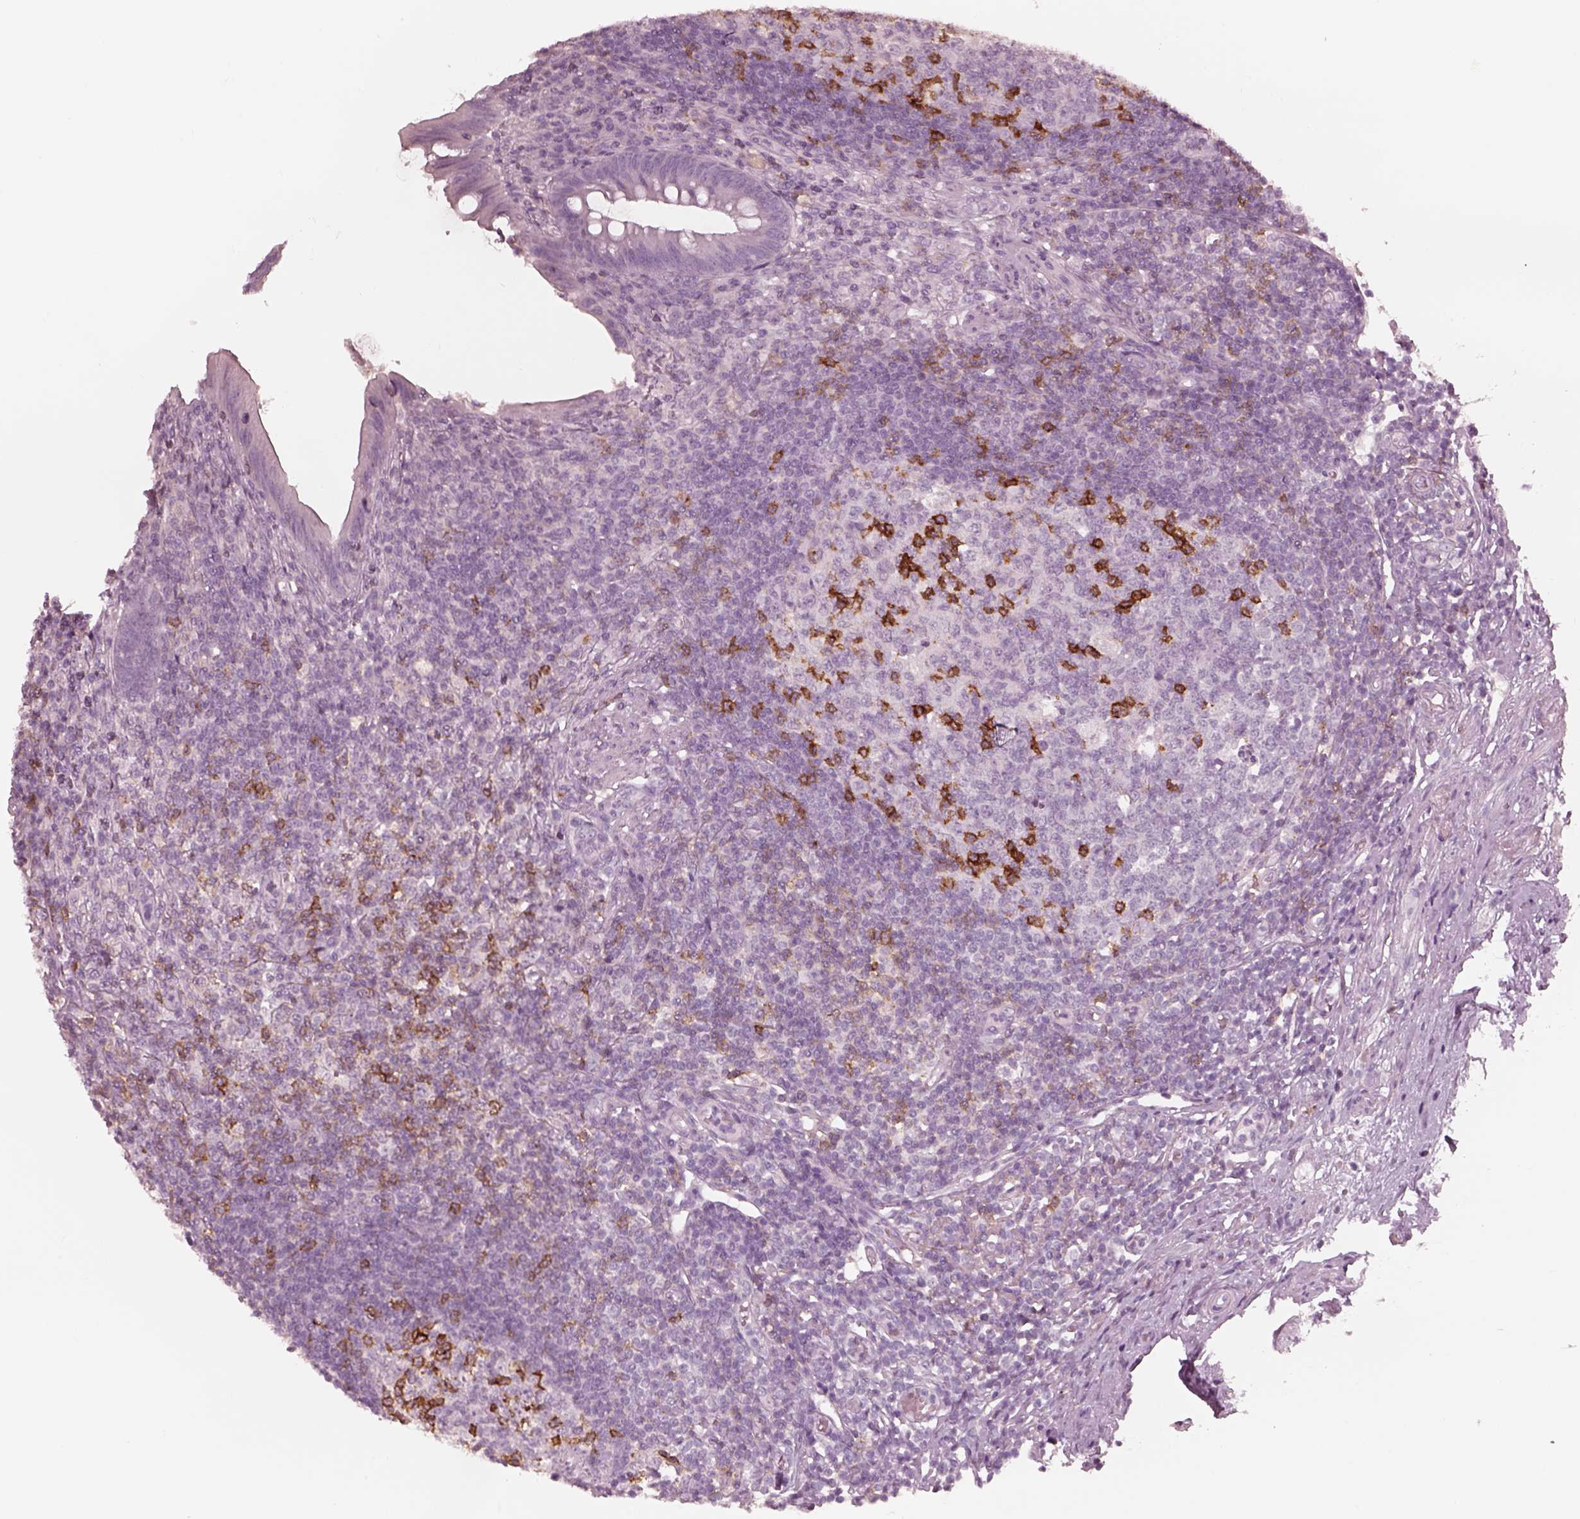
{"staining": {"intensity": "negative", "quantity": "none", "location": "none"}, "tissue": "appendix", "cell_type": "Glandular cells", "image_type": "normal", "snomed": [{"axis": "morphology", "description": "Normal tissue, NOS"}, {"axis": "morphology", "description": "Carcinoma, endometroid"}, {"axis": "topography", "description": "Appendix"}, {"axis": "topography", "description": "Colon"}], "caption": "Appendix was stained to show a protein in brown. There is no significant staining in glandular cells. (Stains: DAB immunohistochemistry (IHC) with hematoxylin counter stain, Microscopy: brightfield microscopy at high magnification).", "gene": "PDCD1", "patient": {"sex": "female", "age": 60}}